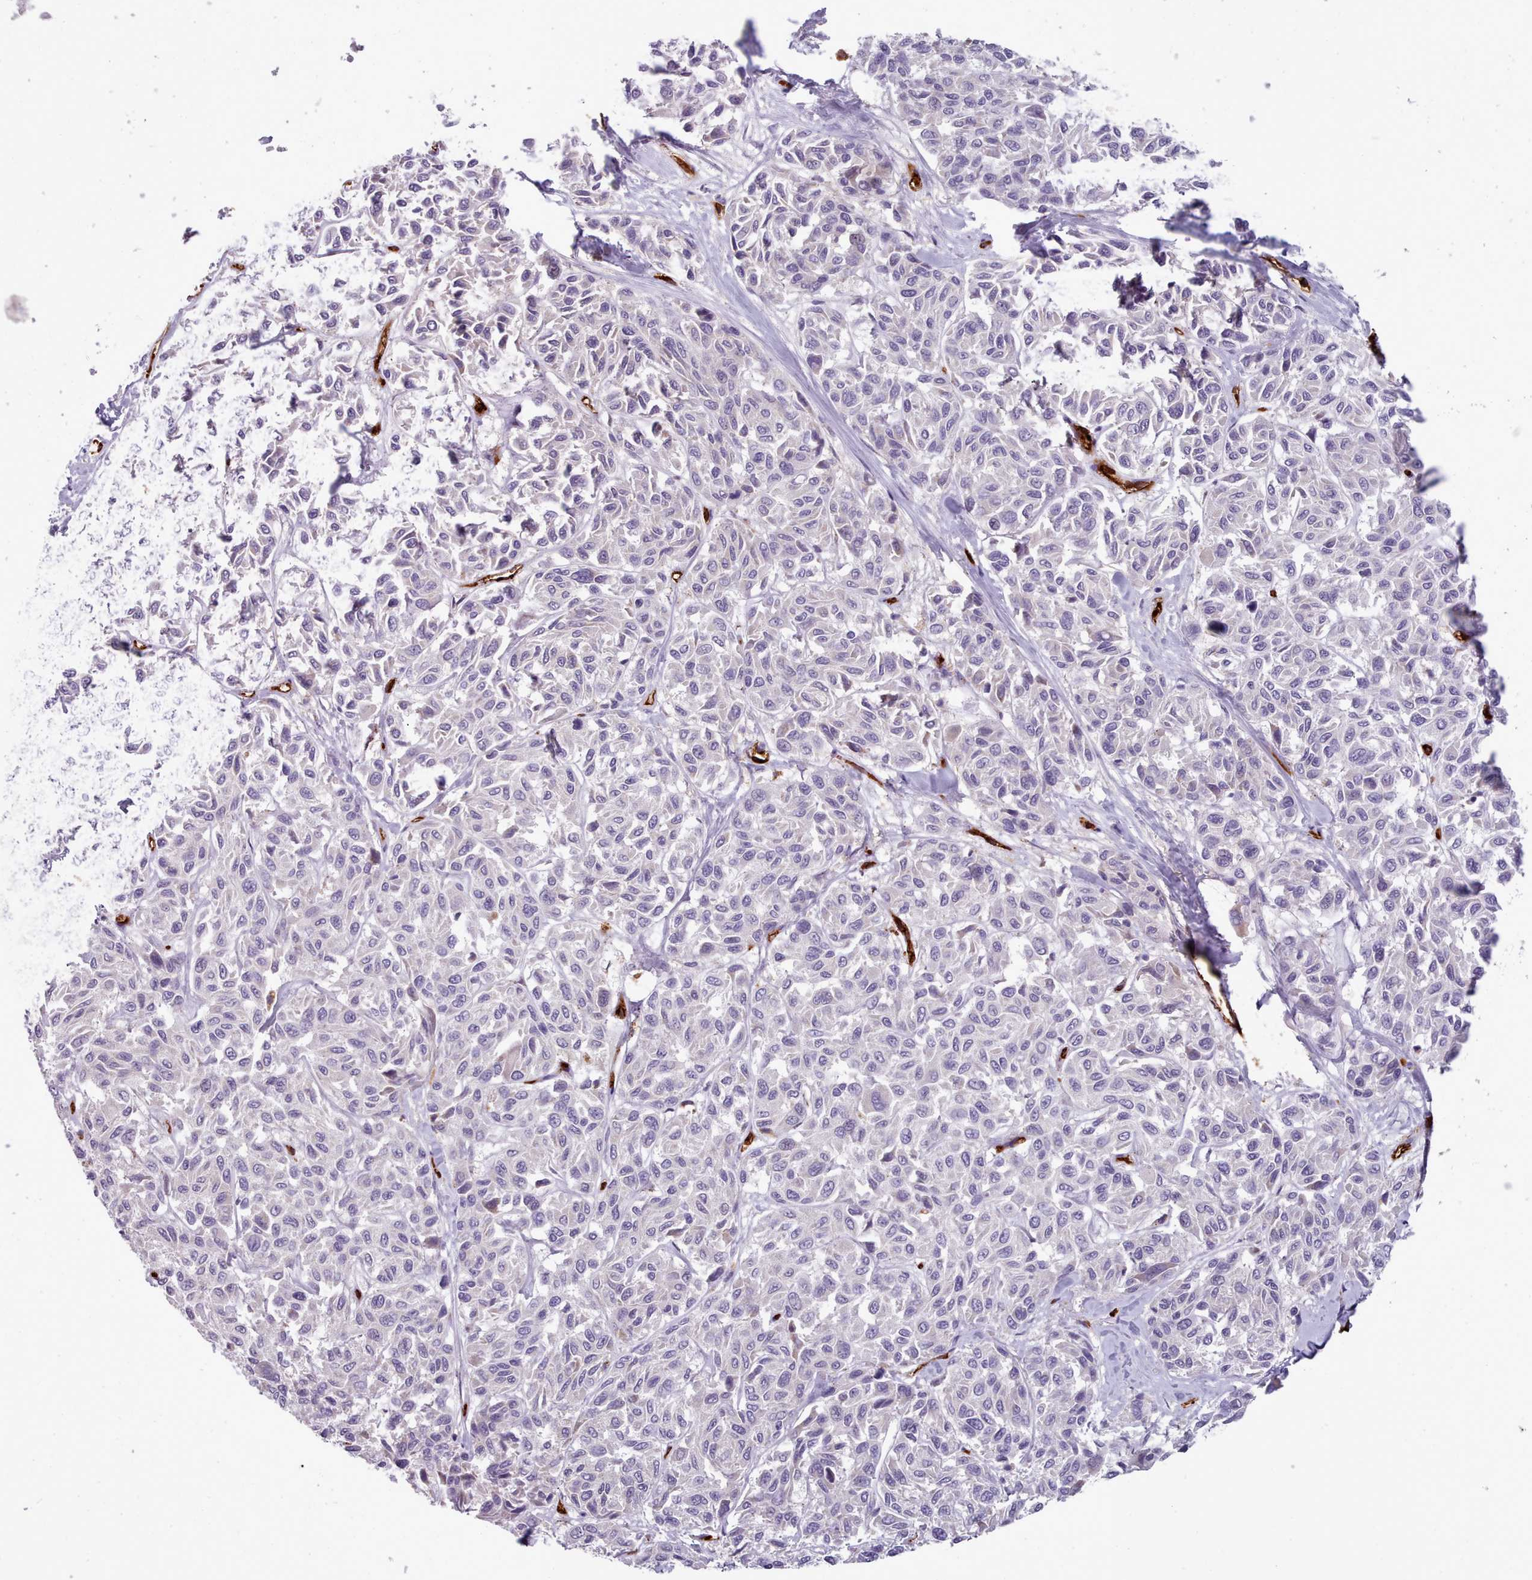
{"staining": {"intensity": "negative", "quantity": "none", "location": "none"}, "tissue": "melanoma", "cell_type": "Tumor cells", "image_type": "cancer", "snomed": [{"axis": "morphology", "description": "Malignant melanoma, NOS"}, {"axis": "topography", "description": "Skin"}], "caption": "Immunohistochemical staining of malignant melanoma reveals no significant staining in tumor cells.", "gene": "CD300LF", "patient": {"sex": "female", "age": 66}}